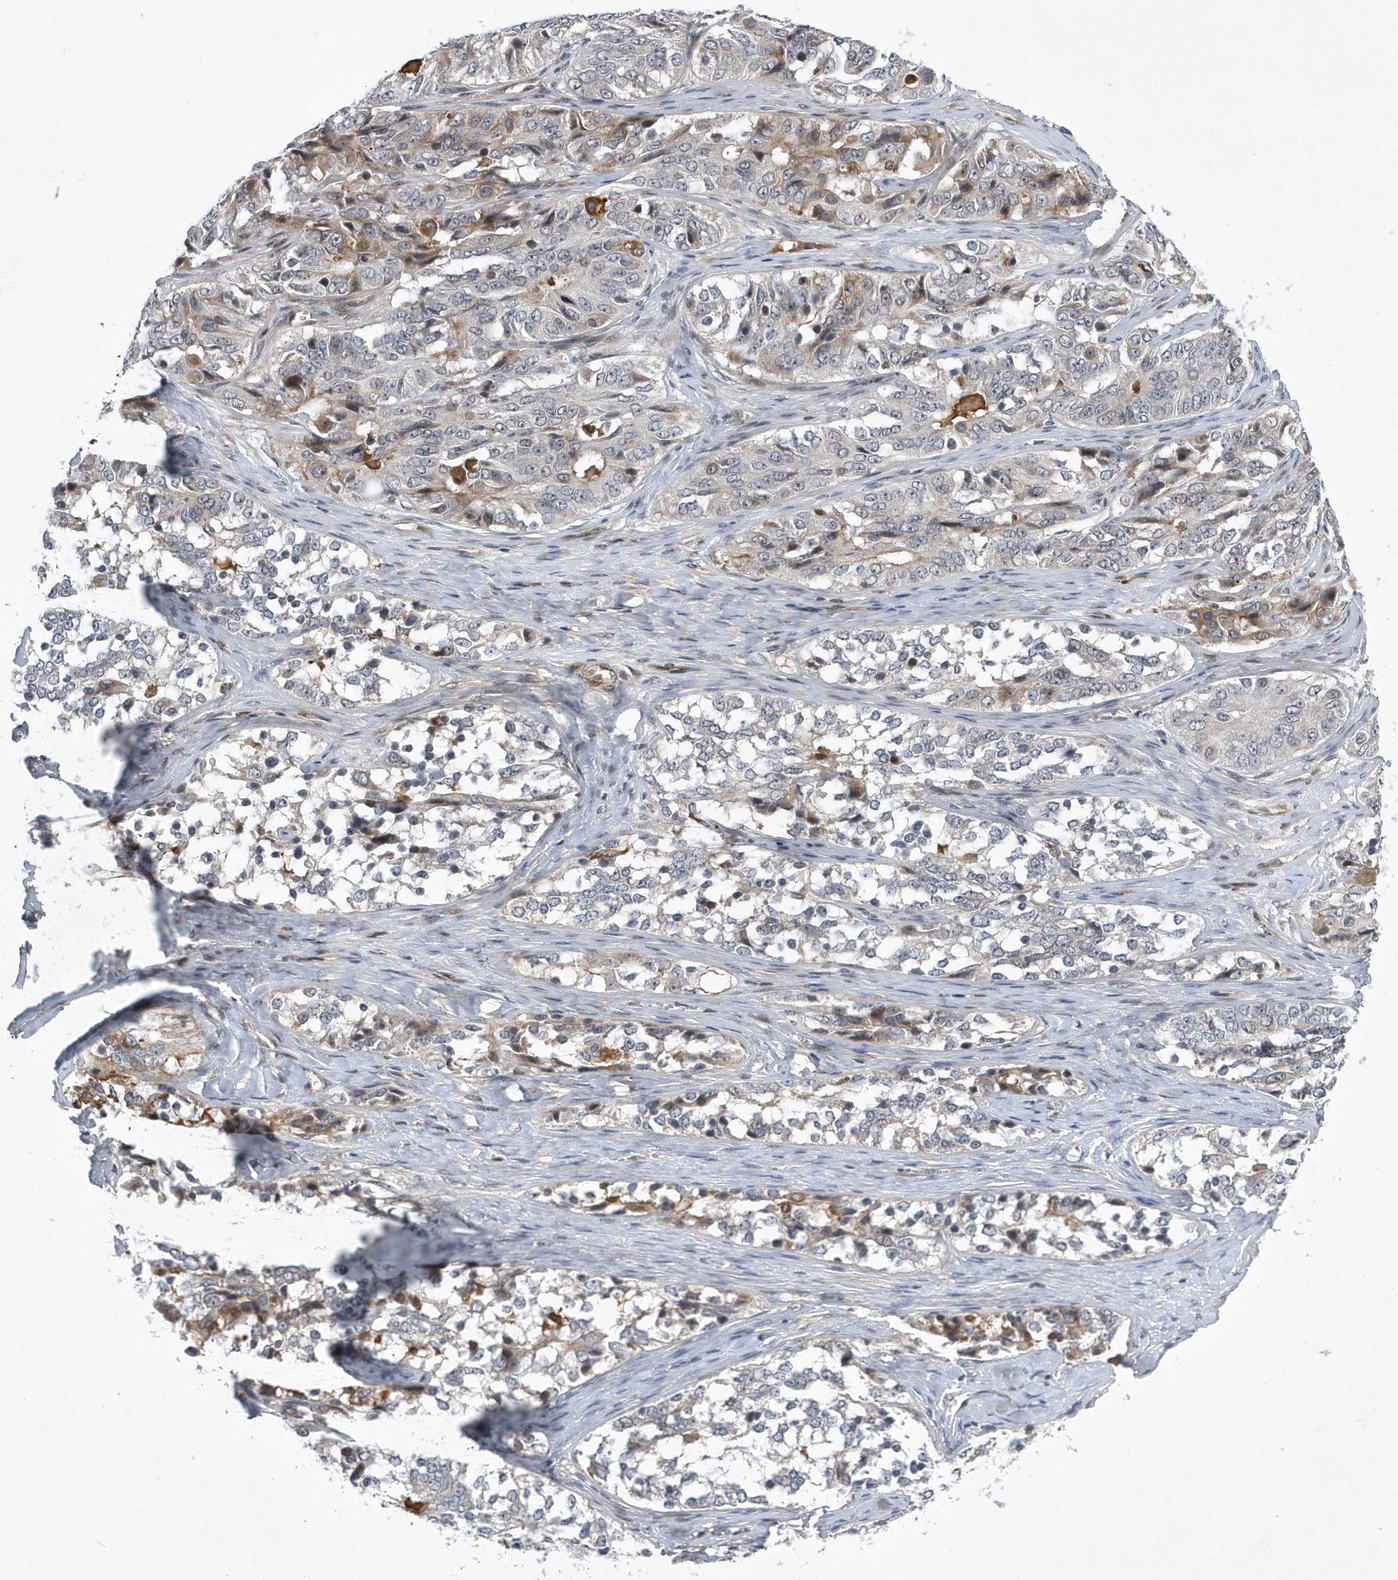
{"staining": {"intensity": "moderate", "quantity": "<25%", "location": "cytoplasmic/membranous"}, "tissue": "ovarian cancer", "cell_type": "Tumor cells", "image_type": "cancer", "snomed": [{"axis": "morphology", "description": "Carcinoma, endometroid"}, {"axis": "topography", "description": "Ovary"}], "caption": "DAB immunohistochemical staining of ovarian endometroid carcinoma displays moderate cytoplasmic/membranous protein expression in about <25% of tumor cells.", "gene": "FAM217A", "patient": {"sex": "female", "age": 51}}